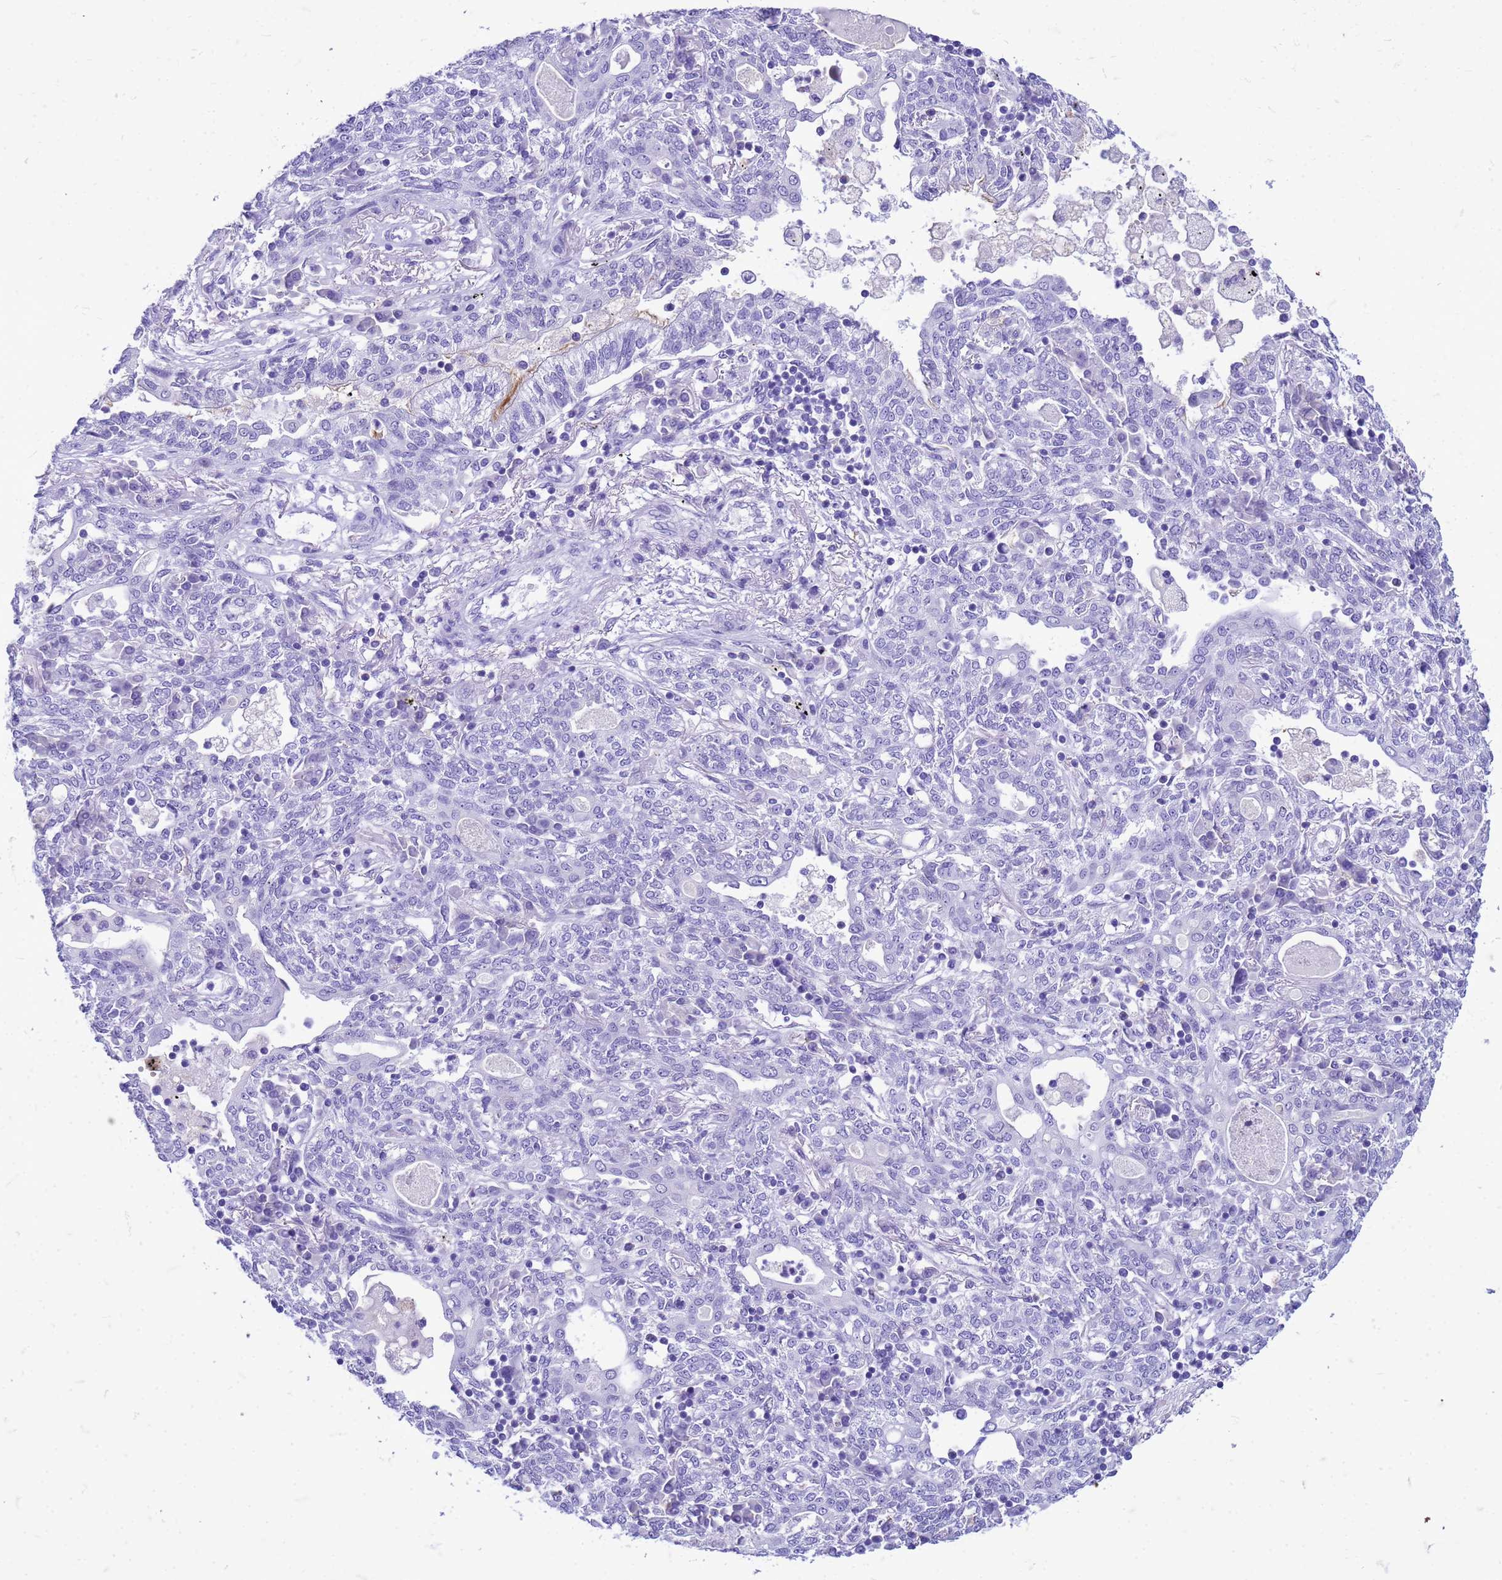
{"staining": {"intensity": "negative", "quantity": "none", "location": "none"}, "tissue": "lung cancer", "cell_type": "Tumor cells", "image_type": "cancer", "snomed": [{"axis": "morphology", "description": "Squamous cell carcinoma, NOS"}, {"axis": "topography", "description": "Lung"}], "caption": "DAB (3,3'-diaminobenzidine) immunohistochemical staining of human lung cancer (squamous cell carcinoma) displays no significant staining in tumor cells. (IHC, brightfield microscopy, high magnification).", "gene": "CFAP100", "patient": {"sex": "female", "age": 70}}